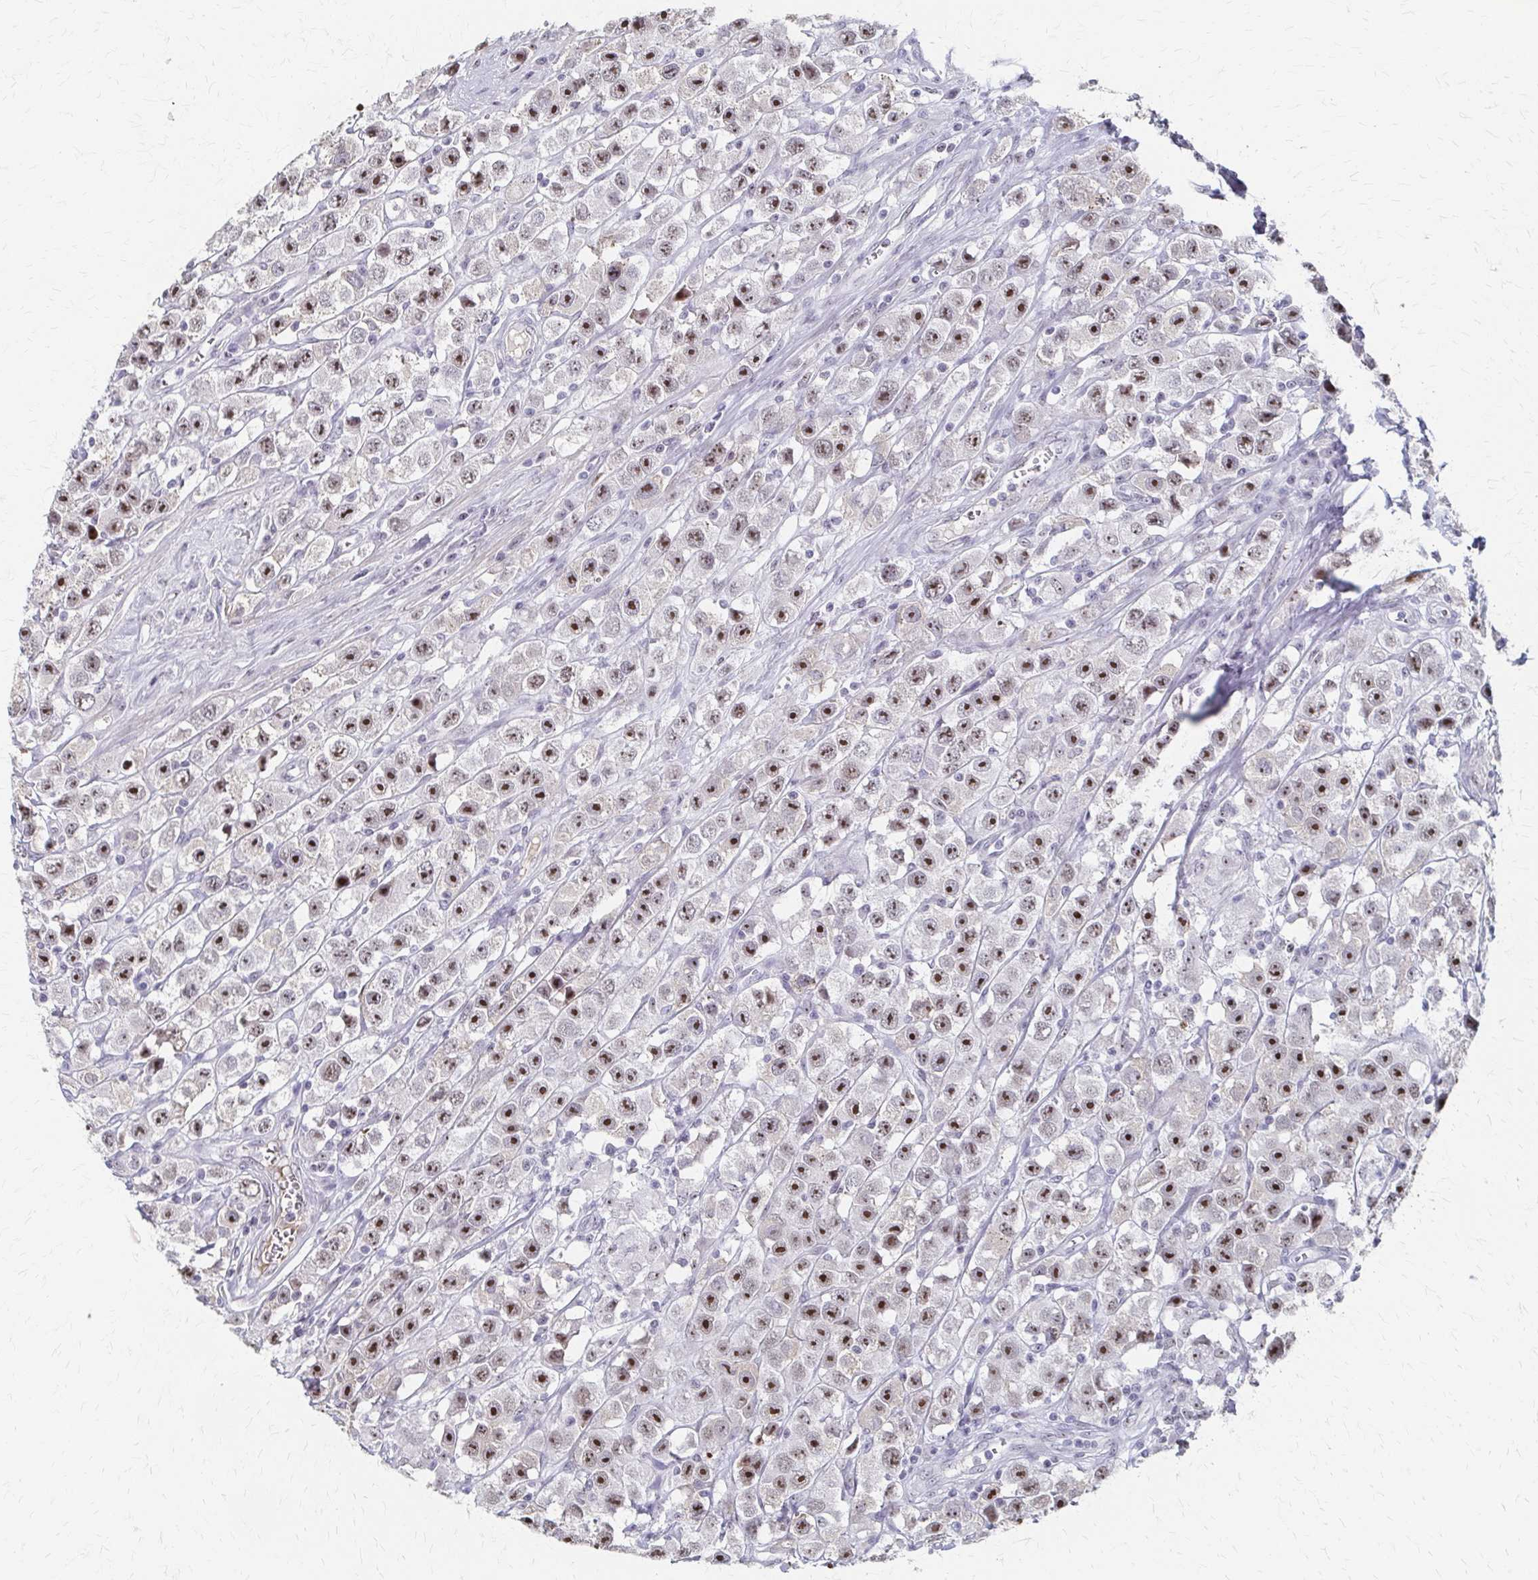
{"staining": {"intensity": "strong", "quantity": ">75%", "location": "nuclear"}, "tissue": "testis cancer", "cell_type": "Tumor cells", "image_type": "cancer", "snomed": [{"axis": "morphology", "description": "Seminoma, NOS"}, {"axis": "topography", "description": "Testis"}], "caption": "Protein expression analysis of human testis cancer reveals strong nuclear expression in about >75% of tumor cells. (Brightfield microscopy of DAB IHC at high magnification).", "gene": "PES1", "patient": {"sex": "male", "age": 45}}